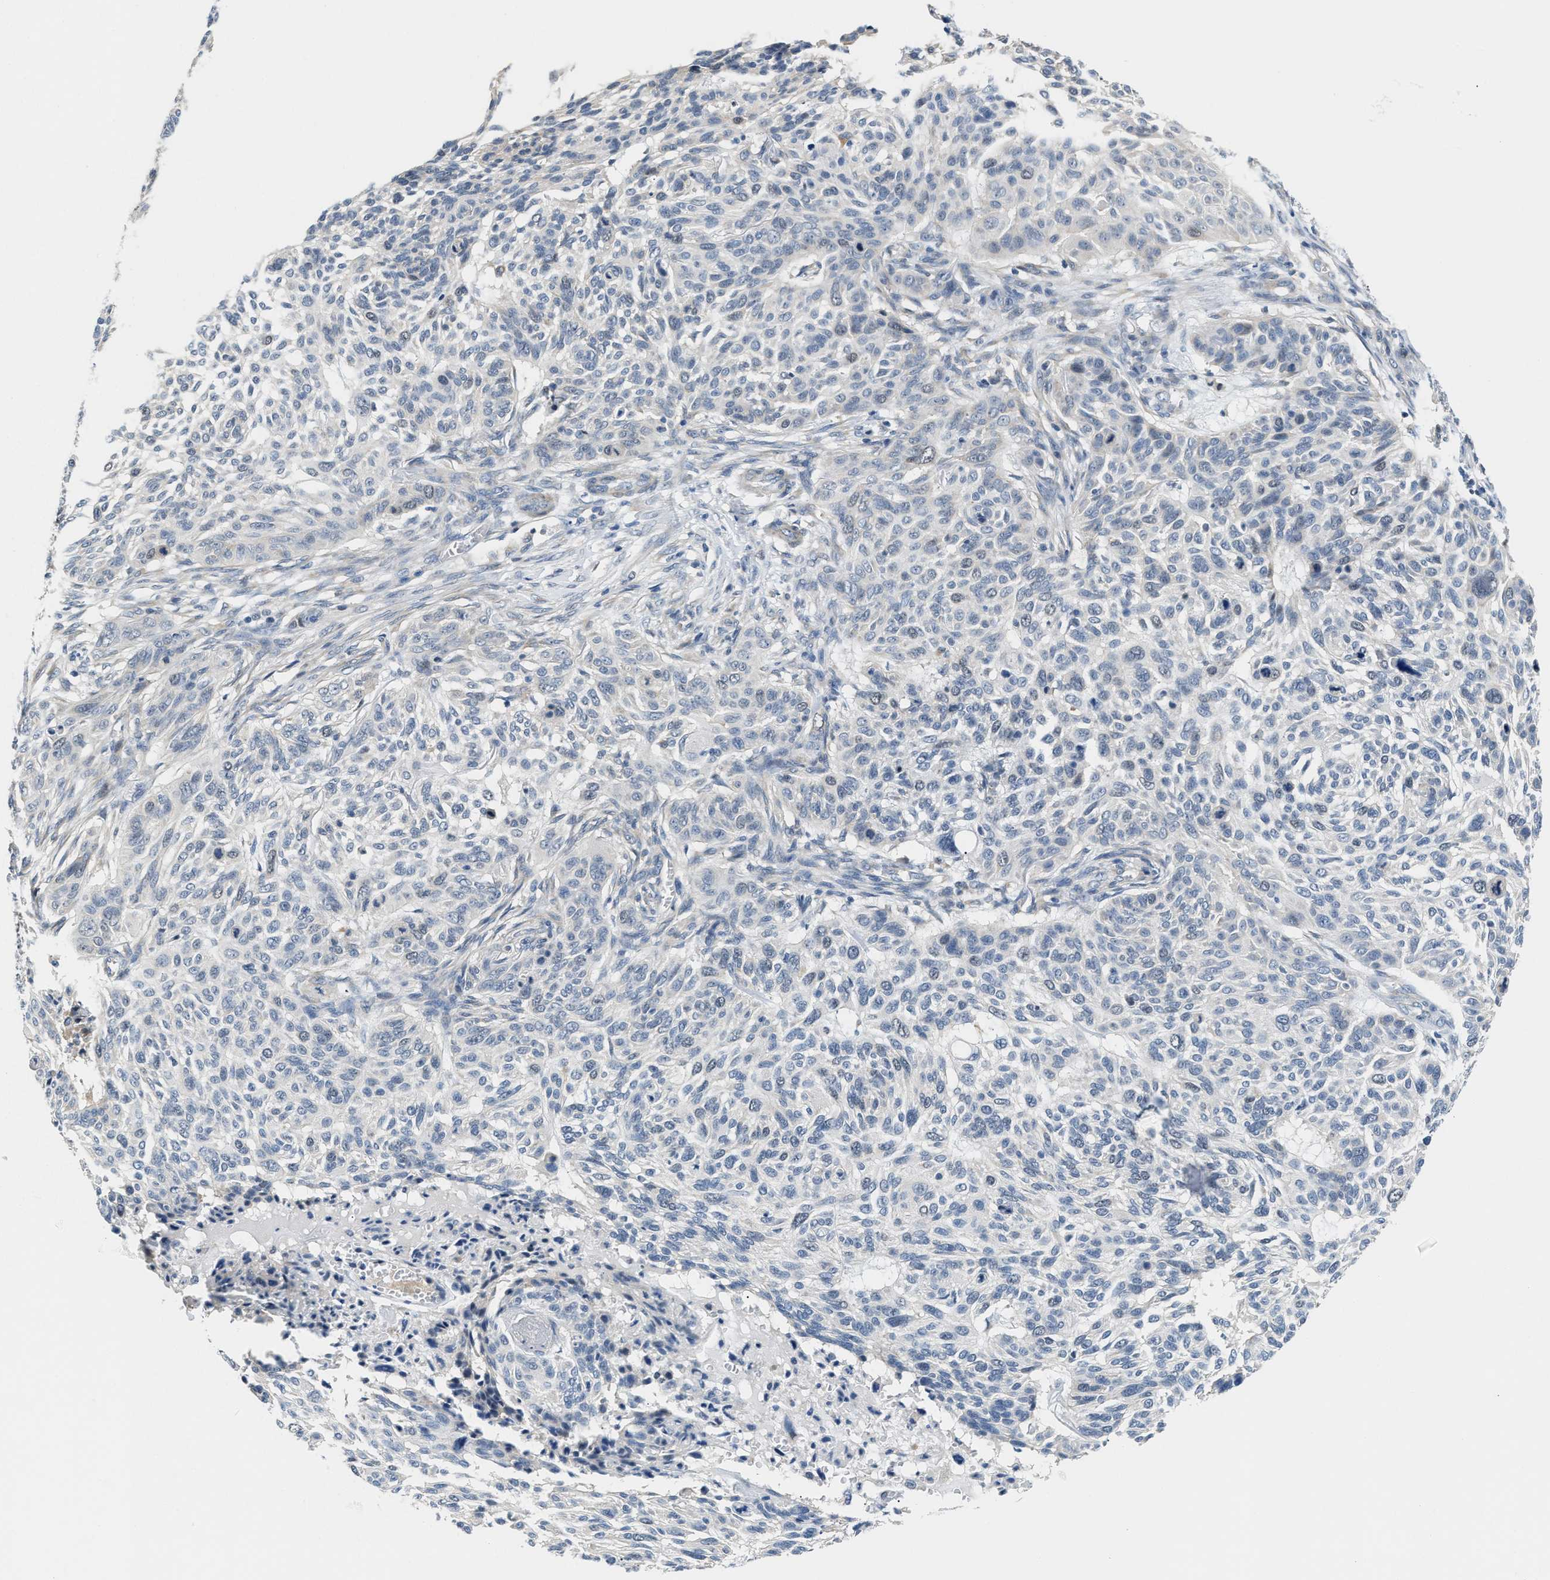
{"staining": {"intensity": "negative", "quantity": "none", "location": "none"}, "tissue": "skin cancer", "cell_type": "Tumor cells", "image_type": "cancer", "snomed": [{"axis": "morphology", "description": "Basal cell carcinoma"}, {"axis": "topography", "description": "Skin"}], "caption": "Tumor cells are negative for brown protein staining in basal cell carcinoma (skin).", "gene": "CLGN", "patient": {"sex": "male", "age": 85}}